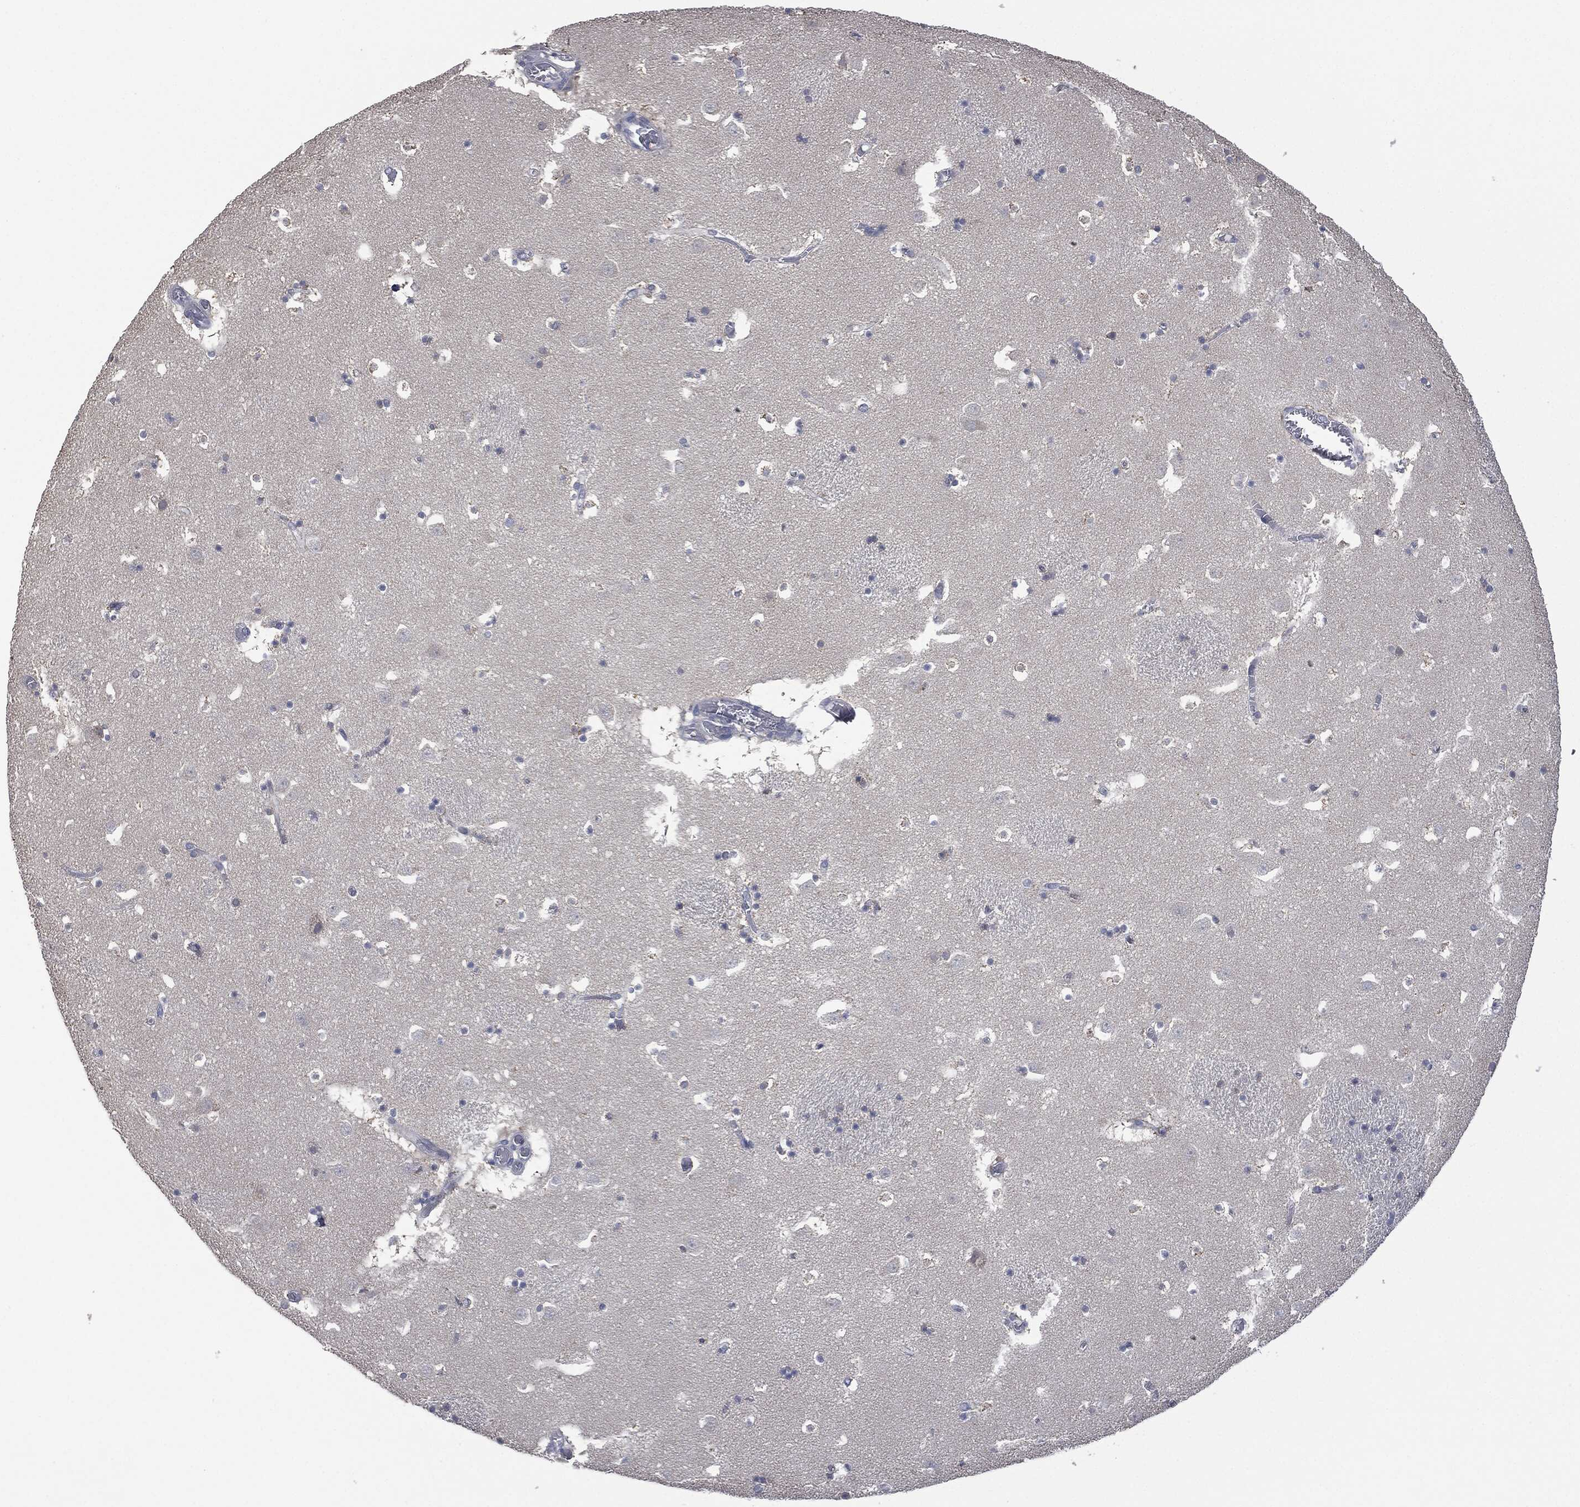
{"staining": {"intensity": "negative", "quantity": "none", "location": "none"}, "tissue": "caudate", "cell_type": "Glial cells", "image_type": "normal", "snomed": [{"axis": "morphology", "description": "Normal tissue, NOS"}, {"axis": "topography", "description": "Lateral ventricle wall"}], "caption": "Immunohistochemical staining of benign caudate displays no significant positivity in glial cells. The staining was performed using DAB (3,3'-diaminobenzidine) to visualize the protein expression in brown, while the nuclei were stained in blue with hematoxylin (Magnification: 20x).", "gene": "IL1RN", "patient": {"sex": "female", "age": 42}}